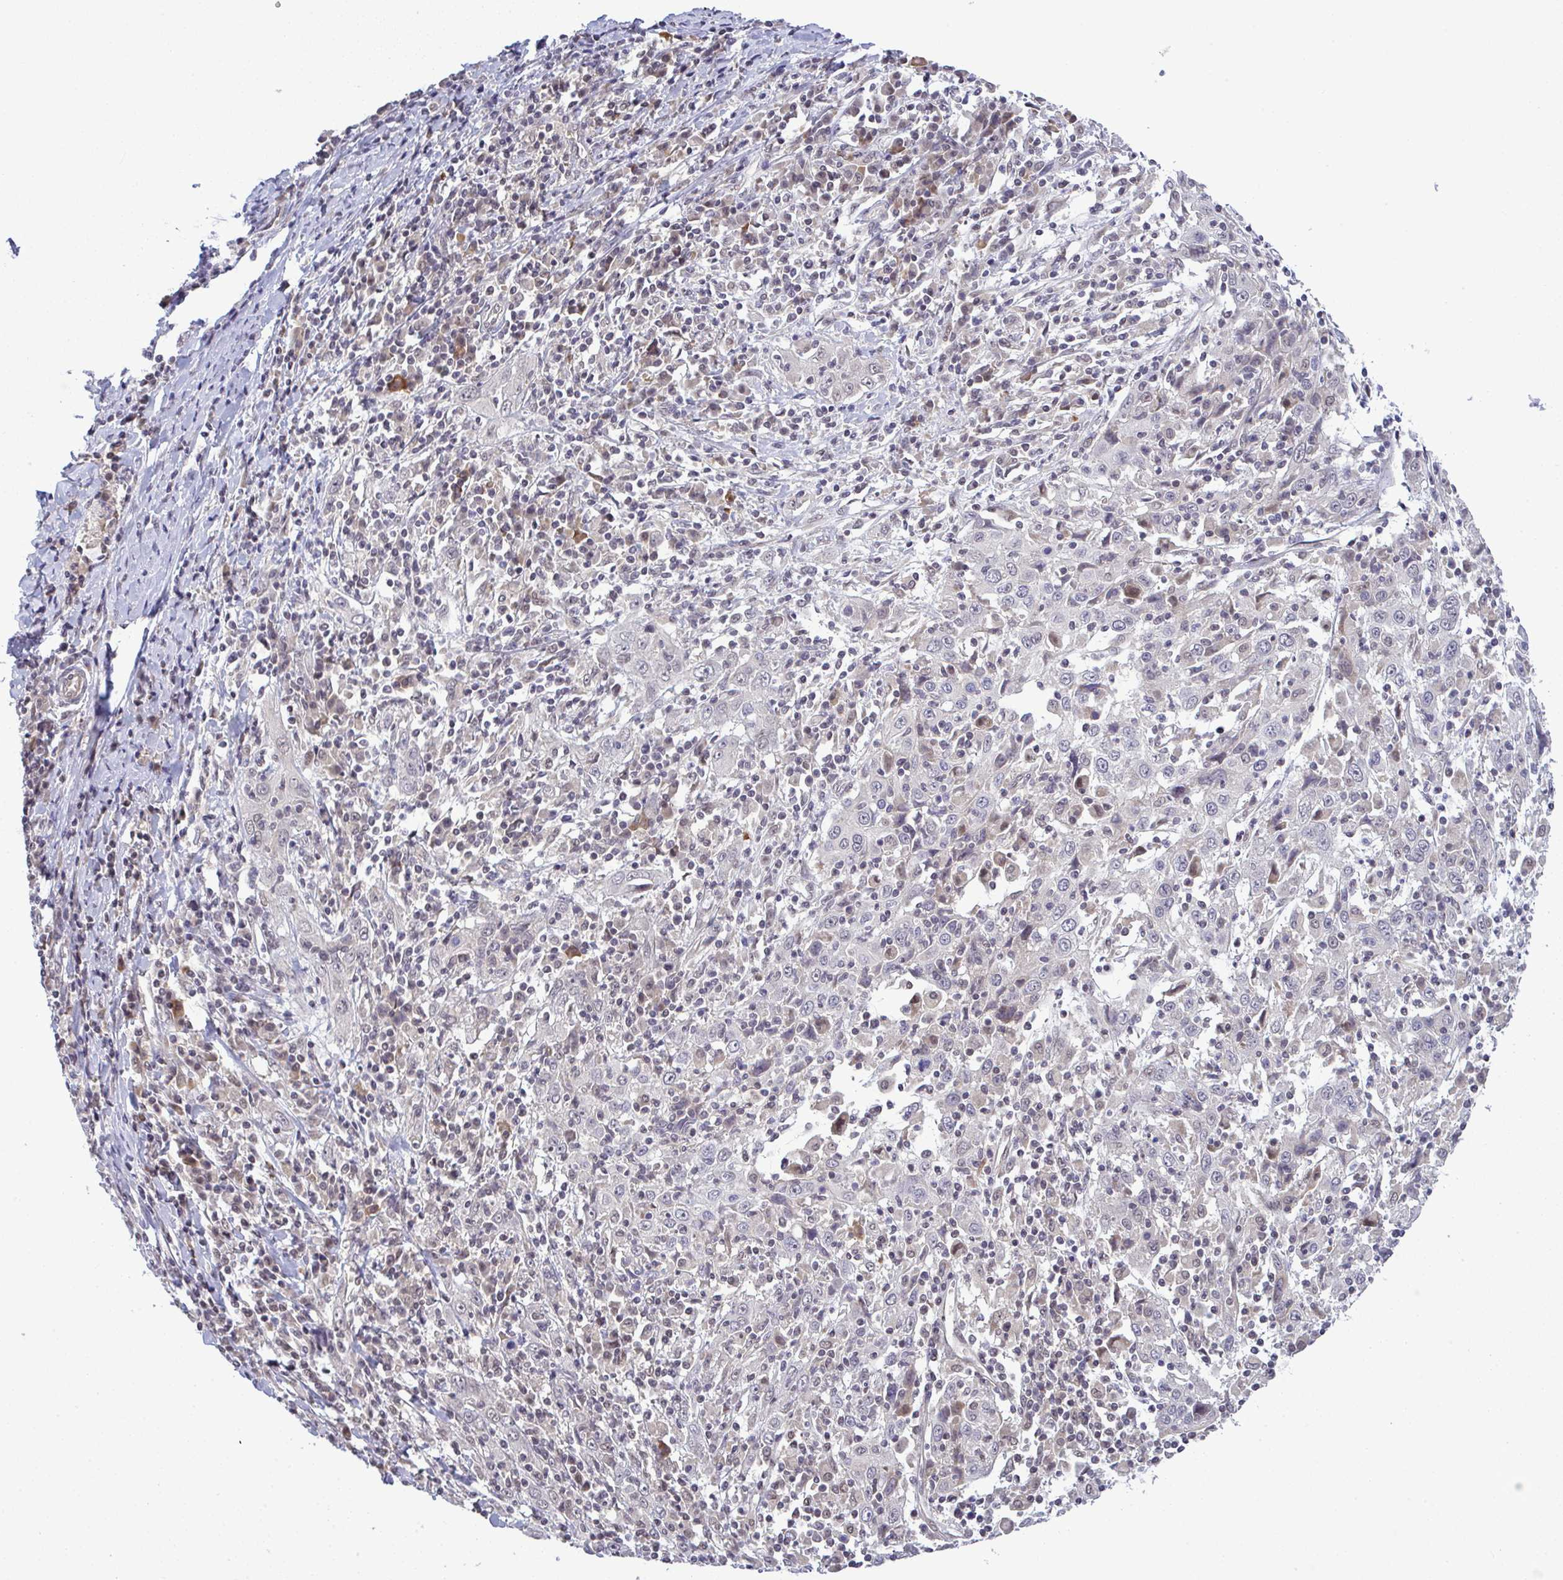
{"staining": {"intensity": "negative", "quantity": "none", "location": "none"}, "tissue": "cervical cancer", "cell_type": "Tumor cells", "image_type": "cancer", "snomed": [{"axis": "morphology", "description": "Squamous cell carcinoma, NOS"}, {"axis": "topography", "description": "Cervix"}], "caption": "Immunohistochemical staining of human cervical cancer (squamous cell carcinoma) reveals no significant staining in tumor cells. The staining is performed using DAB brown chromogen with nuclei counter-stained in using hematoxylin.", "gene": "C9orf64", "patient": {"sex": "female", "age": 46}}